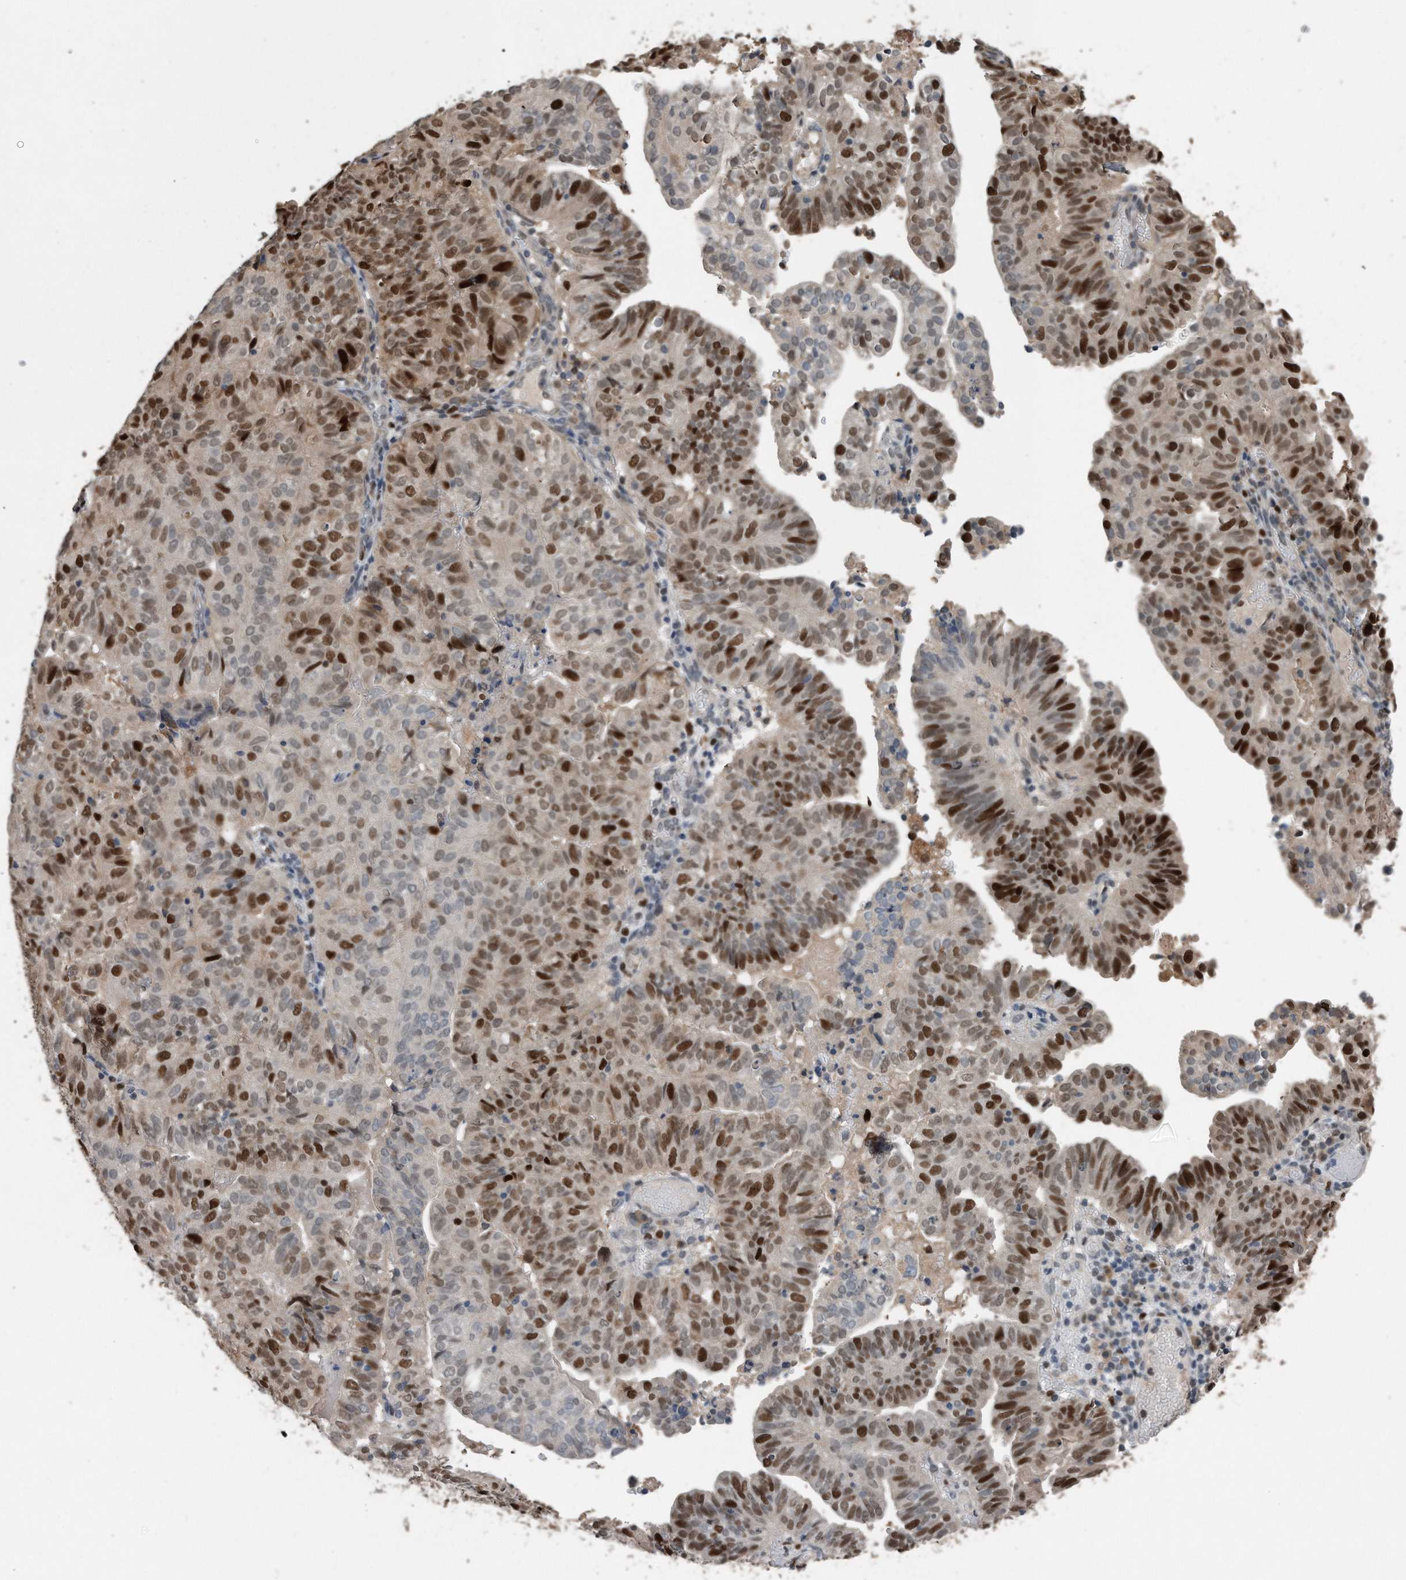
{"staining": {"intensity": "strong", "quantity": "25%-75%", "location": "nuclear"}, "tissue": "endometrial cancer", "cell_type": "Tumor cells", "image_type": "cancer", "snomed": [{"axis": "morphology", "description": "Adenocarcinoma, NOS"}, {"axis": "topography", "description": "Uterus"}], "caption": "An IHC micrograph of neoplastic tissue is shown. Protein staining in brown labels strong nuclear positivity in endometrial cancer (adenocarcinoma) within tumor cells. (Brightfield microscopy of DAB IHC at high magnification).", "gene": "PCNA", "patient": {"sex": "female", "age": 77}}